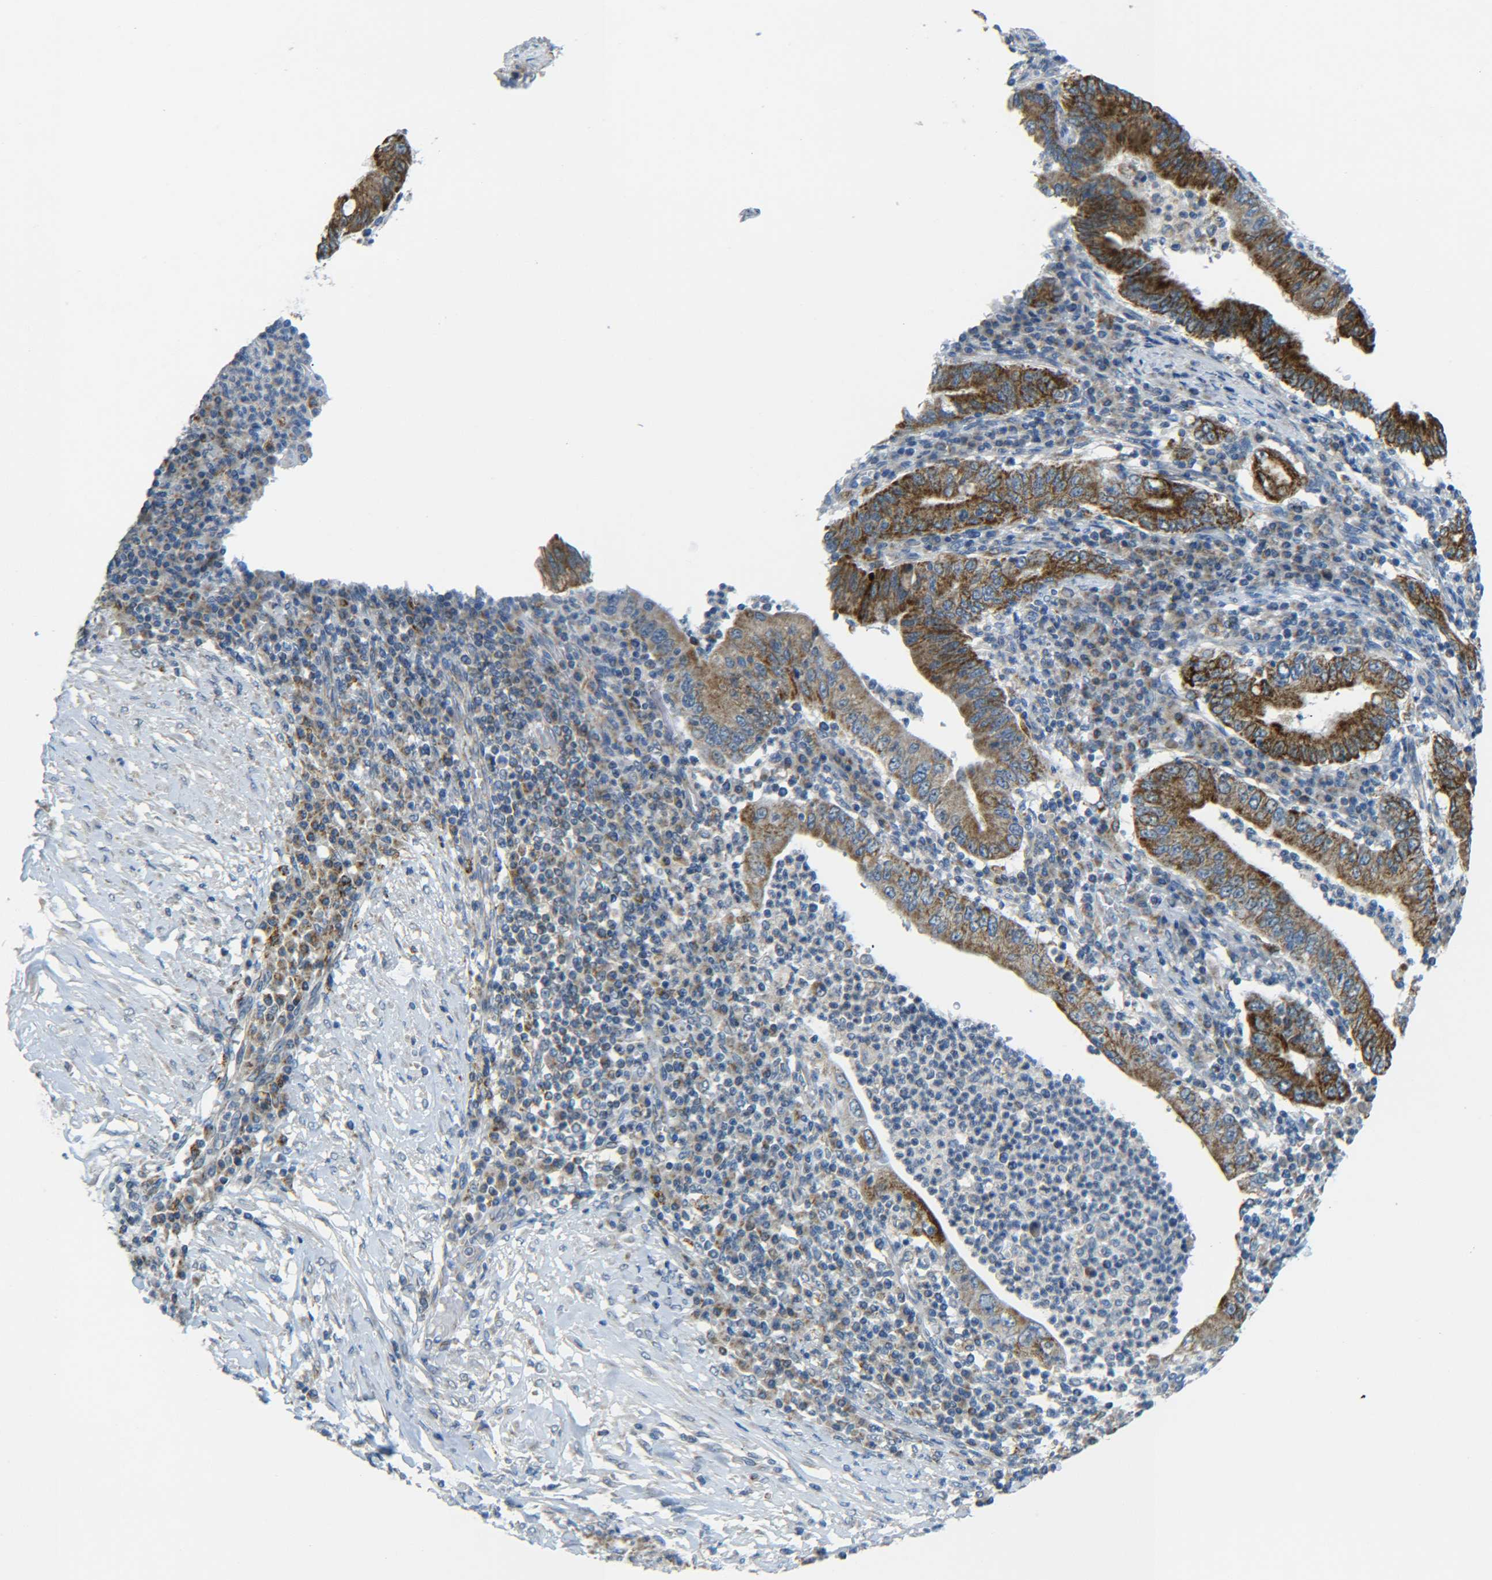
{"staining": {"intensity": "strong", "quantity": ">75%", "location": "cytoplasmic/membranous"}, "tissue": "stomach cancer", "cell_type": "Tumor cells", "image_type": "cancer", "snomed": [{"axis": "morphology", "description": "Normal tissue, NOS"}, {"axis": "morphology", "description": "Adenocarcinoma, NOS"}, {"axis": "topography", "description": "Esophagus"}, {"axis": "topography", "description": "Stomach, upper"}, {"axis": "topography", "description": "Peripheral nerve tissue"}], "caption": "There is high levels of strong cytoplasmic/membranous positivity in tumor cells of adenocarcinoma (stomach), as demonstrated by immunohistochemical staining (brown color).", "gene": "CYB5R1", "patient": {"sex": "male", "age": 62}}